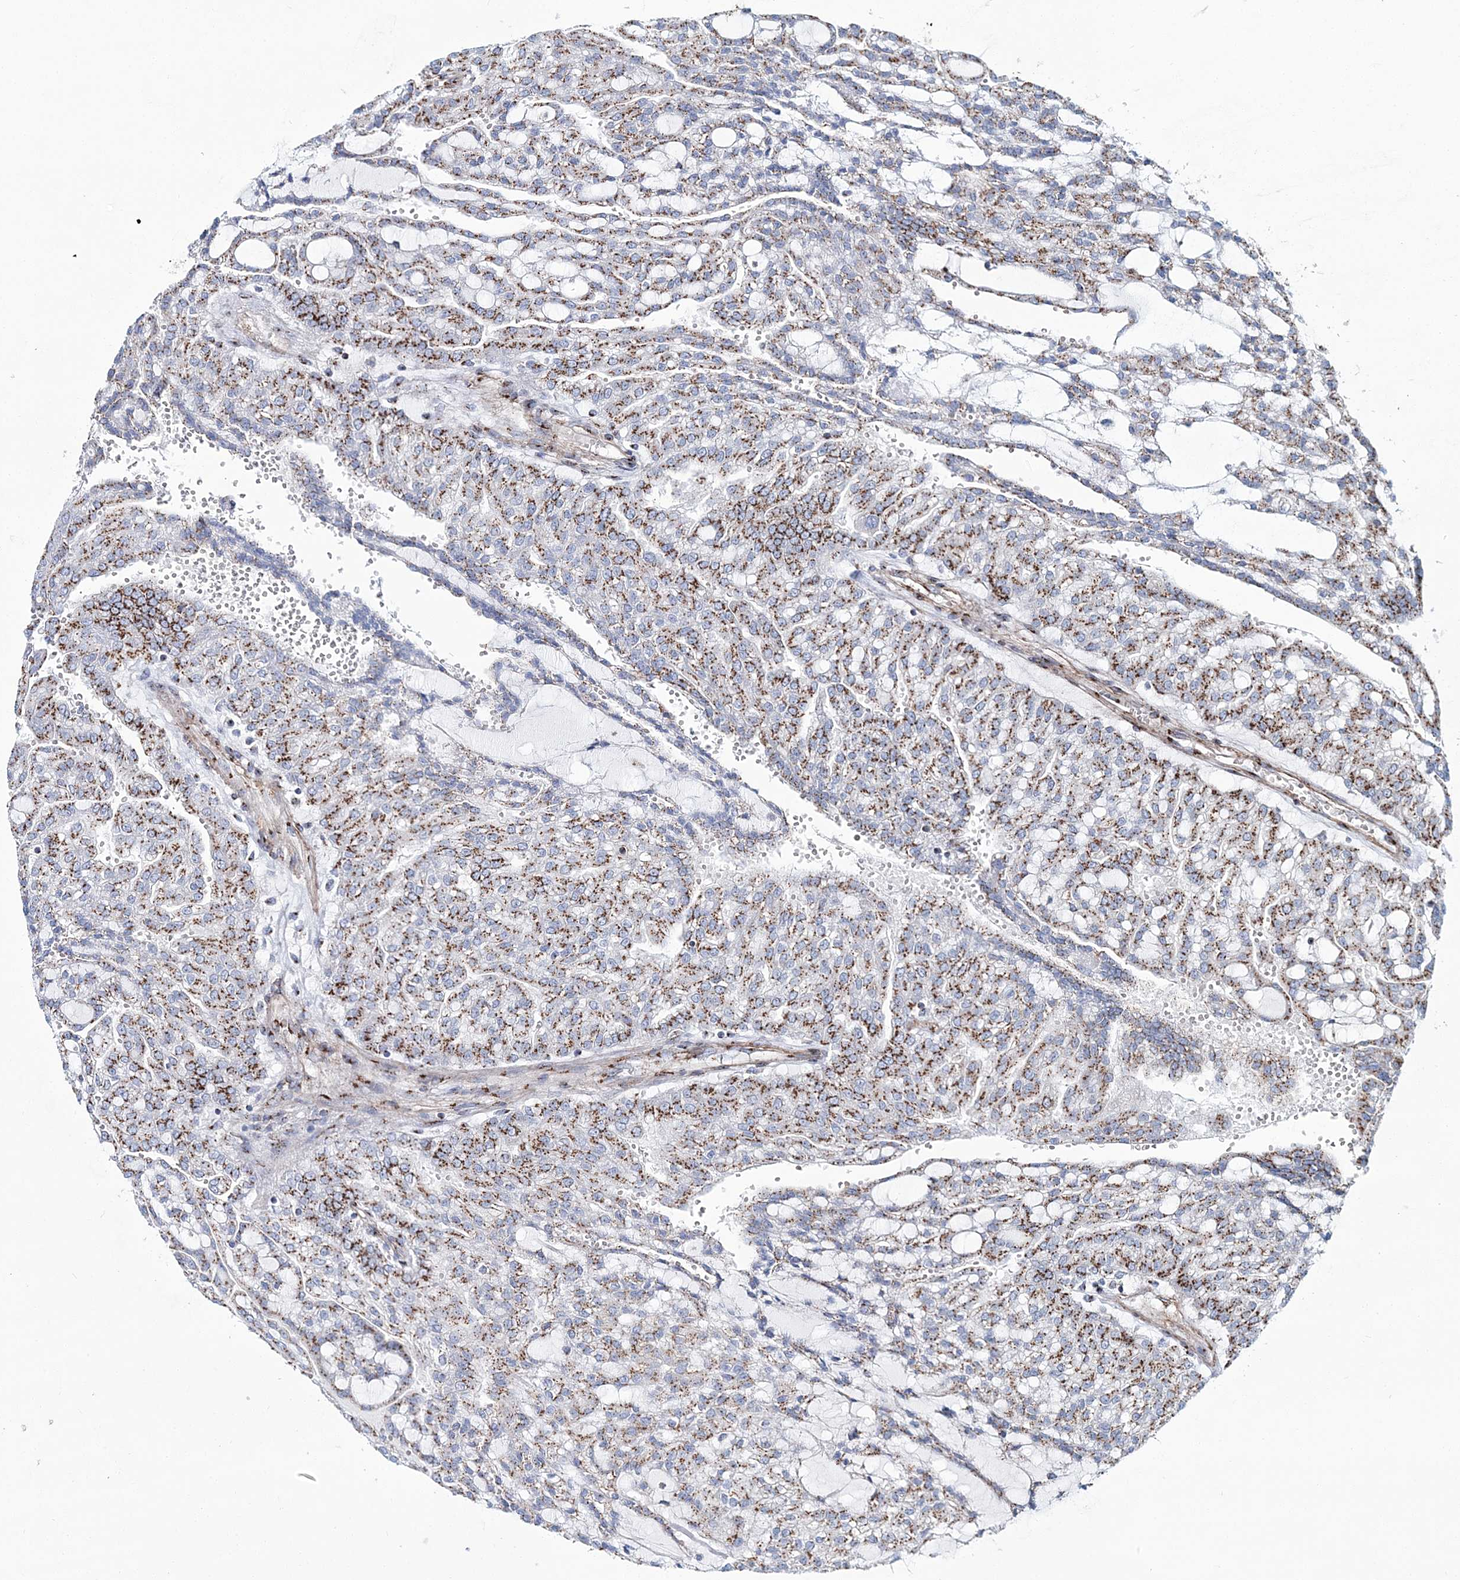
{"staining": {"intensity": "moderate", "quantity": ">75%", "location": "cytoplasmic/membranous"}, "tissue": "renal cancer", "cell_type": "Tumor cells", "image_type": "cancer", "snomed": [{"axis": "morphology", "description": "Adenocarcinoma, NOS"}, {"axis": "topography", "description": "Kidney"}], "caption": "Renal cancer stained for a protein displays moderate cytoplasmic/membranous positivity in tumor cells. (DAB (3,3'-diaminobenzidine) = brown stain, brightfield microscopy at high magnification).", "gene": "MAN1A2", "patient": {"sex": "male", "age": 63}}